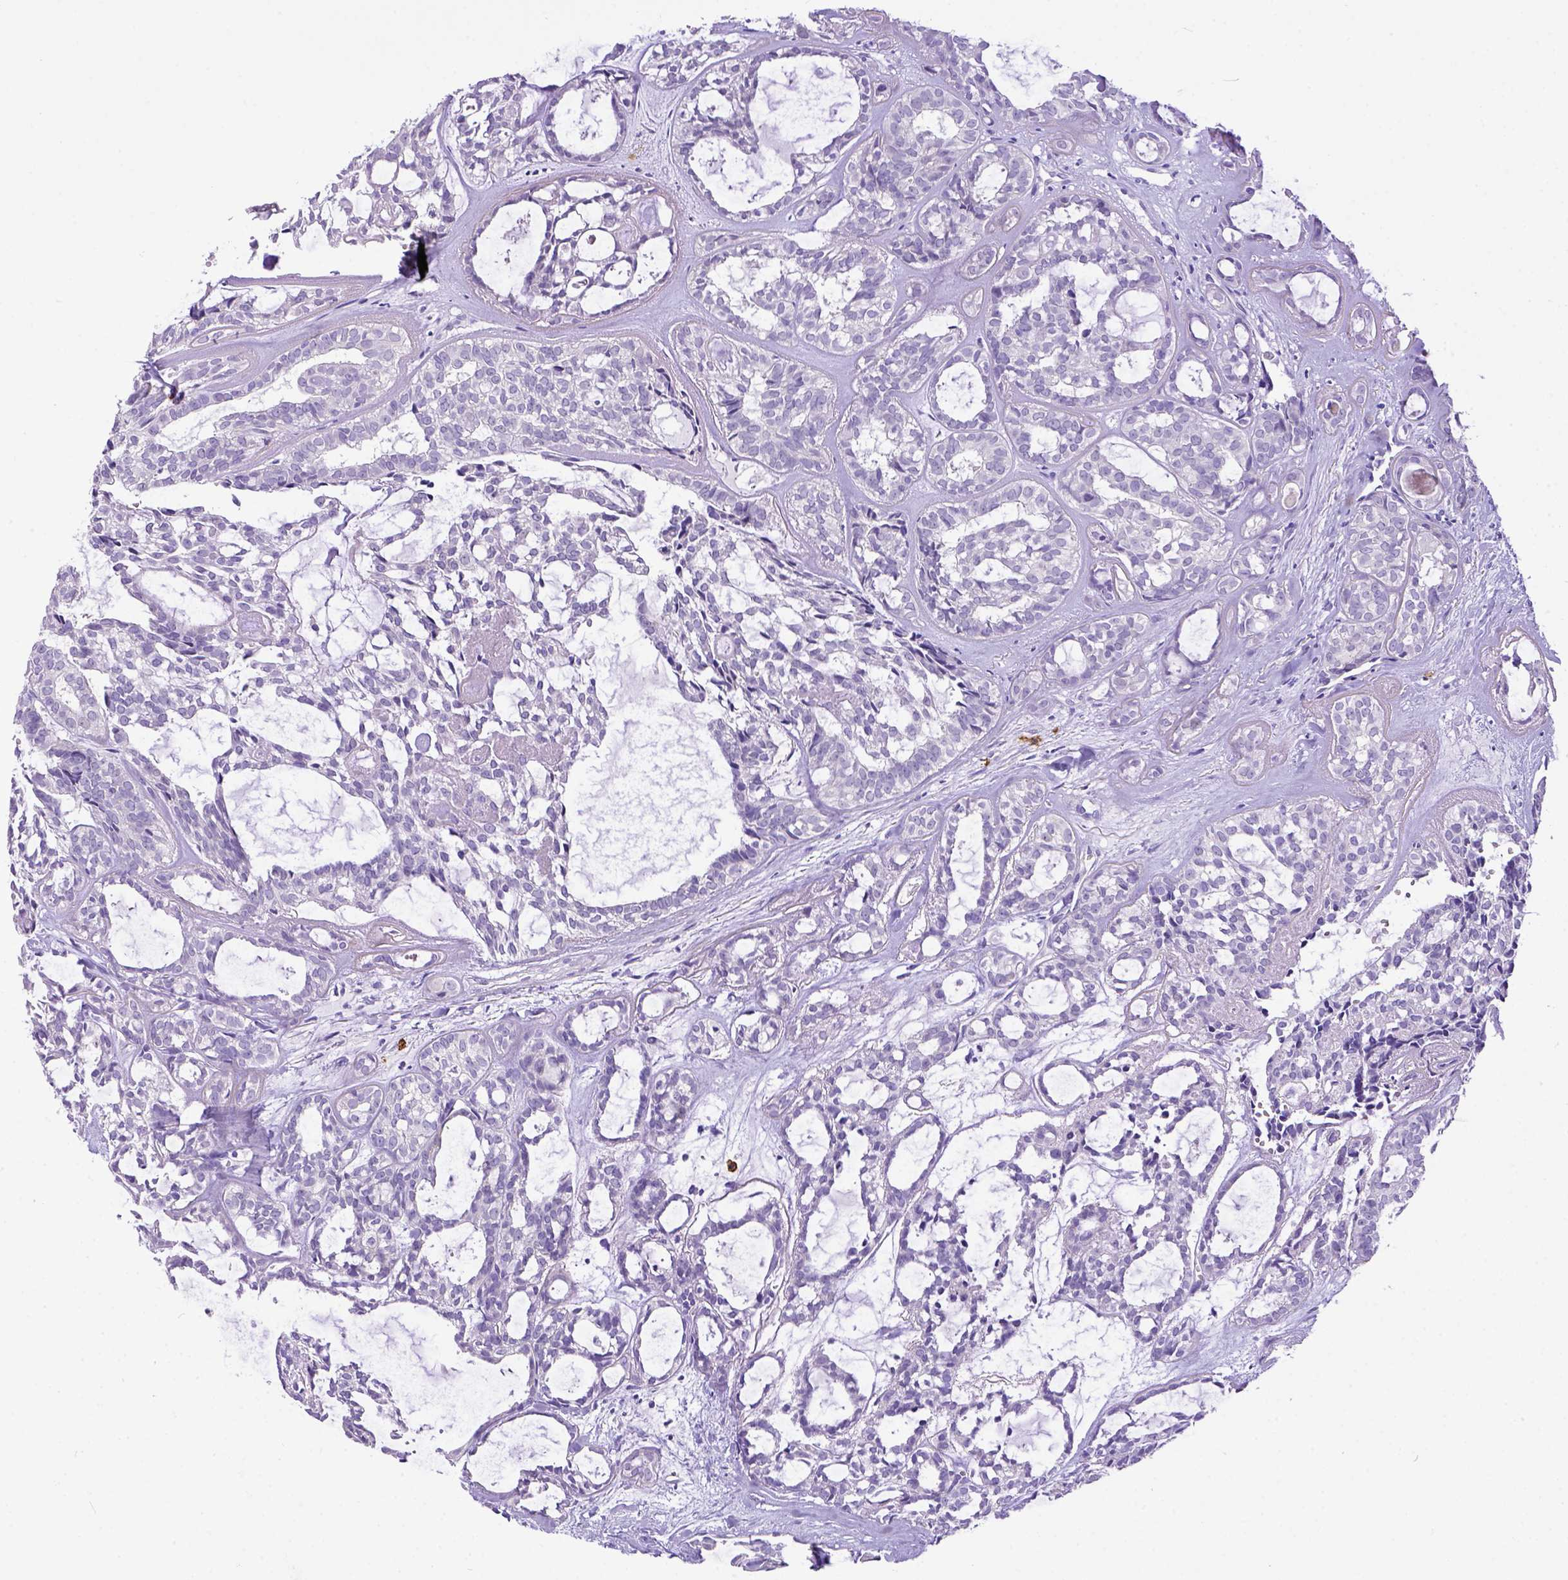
{"staining": {"intensity": "negative", "quantity": "none", "location": "none"}, "tissue": "head and neck cancer", "cell_type": "Tumor cells", "image_type": "cancer", "snomed": [{"axis": "morphology", "description": "Adenocarcinoma, NOS"}, {"axis": "topography", "description": "Head-Neck"}], "caption": "Tumor cells show no significant positivity in adenocarcinoma (head and neck).", "gene": "KIT", "patient": {"sex": "female", "age": 62}}